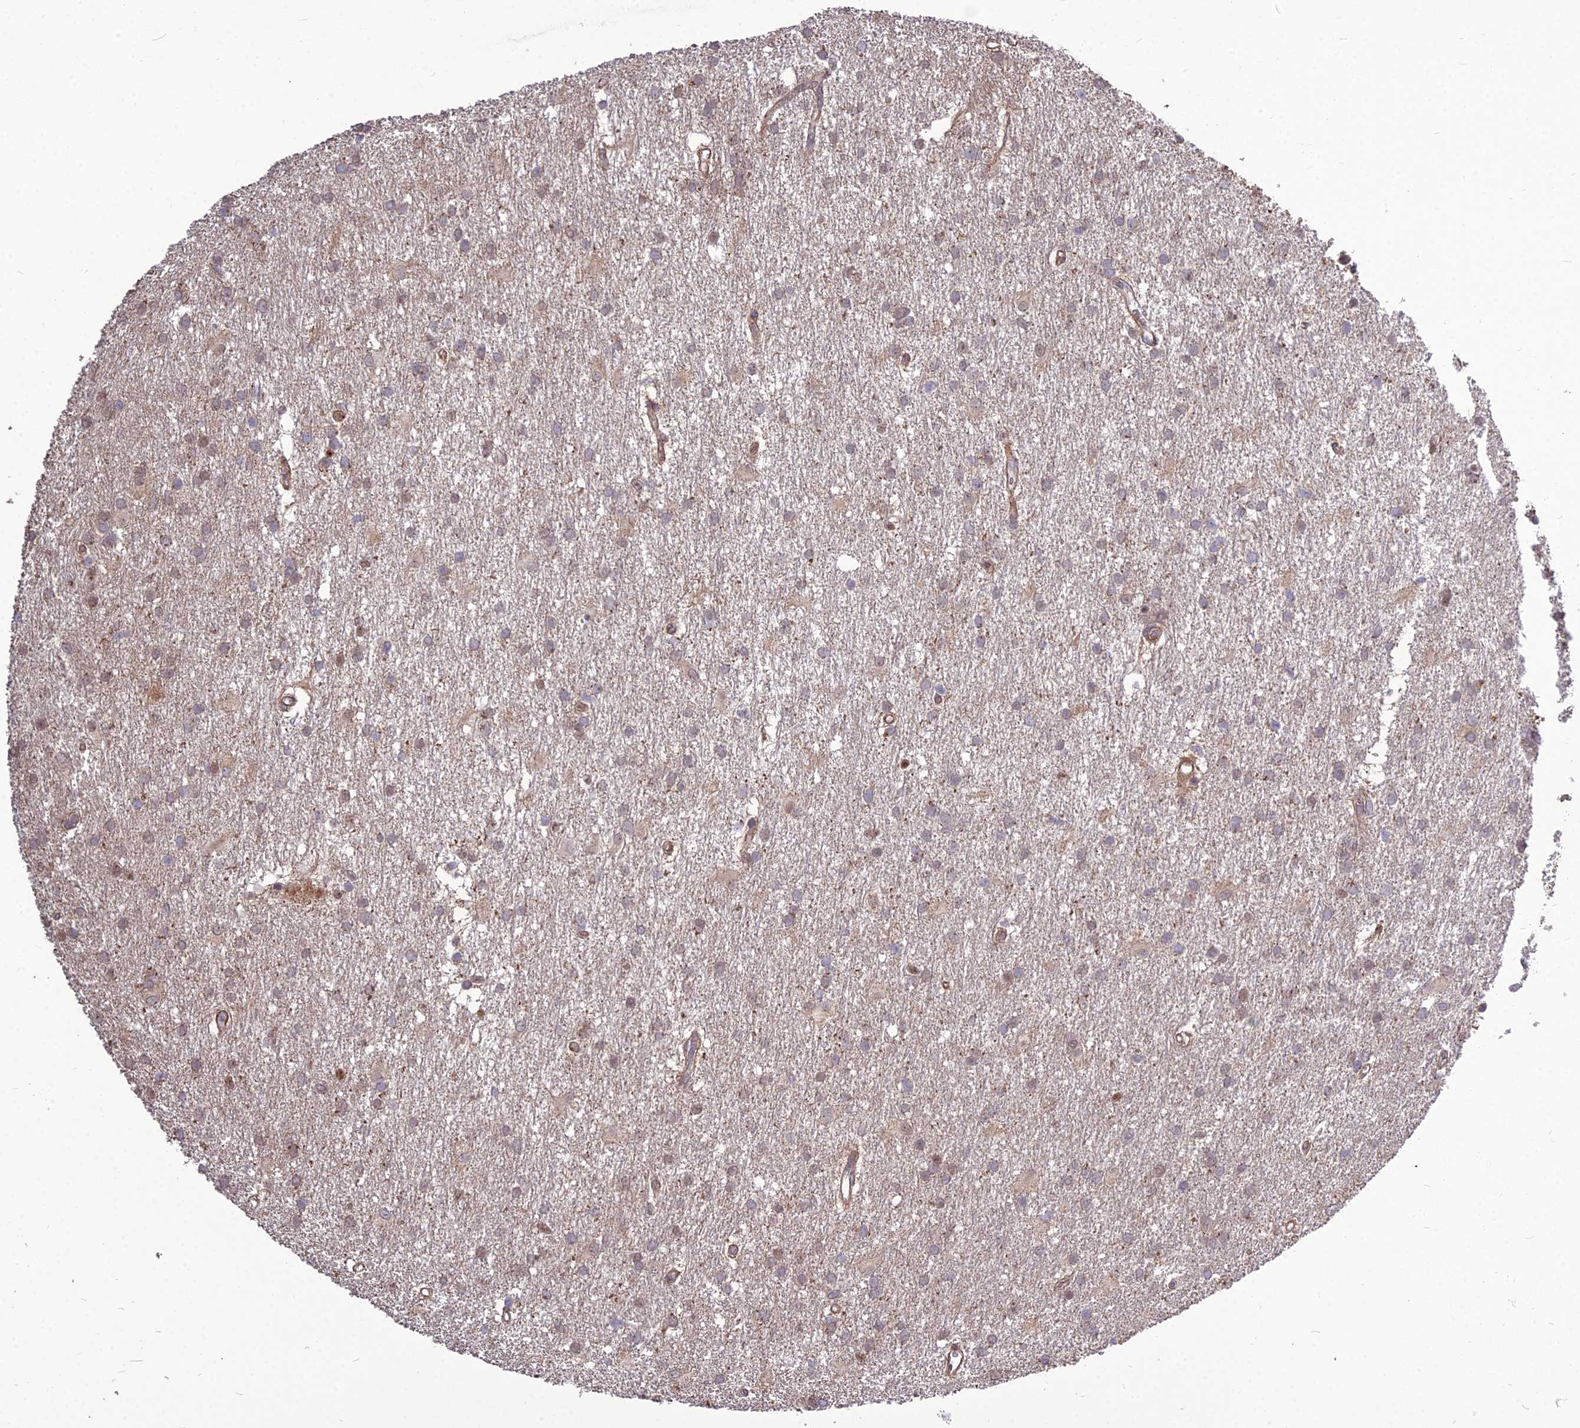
{"staining": {"intensity": "weak", "quantity": "25%-75%", "location": "cytoplasmic/membranous"}, "tissue": "glioma", "cell_type": "Tumor cells", "image_type": "cancer", "snomed": [{"axis": "morphology", "description": "Glioma, malignant, High grade"}, {"axis": "topography", "description": "Brain"}], "caption": "A low amount of weak cytoplasmic/membranous staining is seen in about 25%-75% of tumor cells in glioma tissue.", "gene": "TSPYL2", "patient": {"sex": "male", "age": 77}}